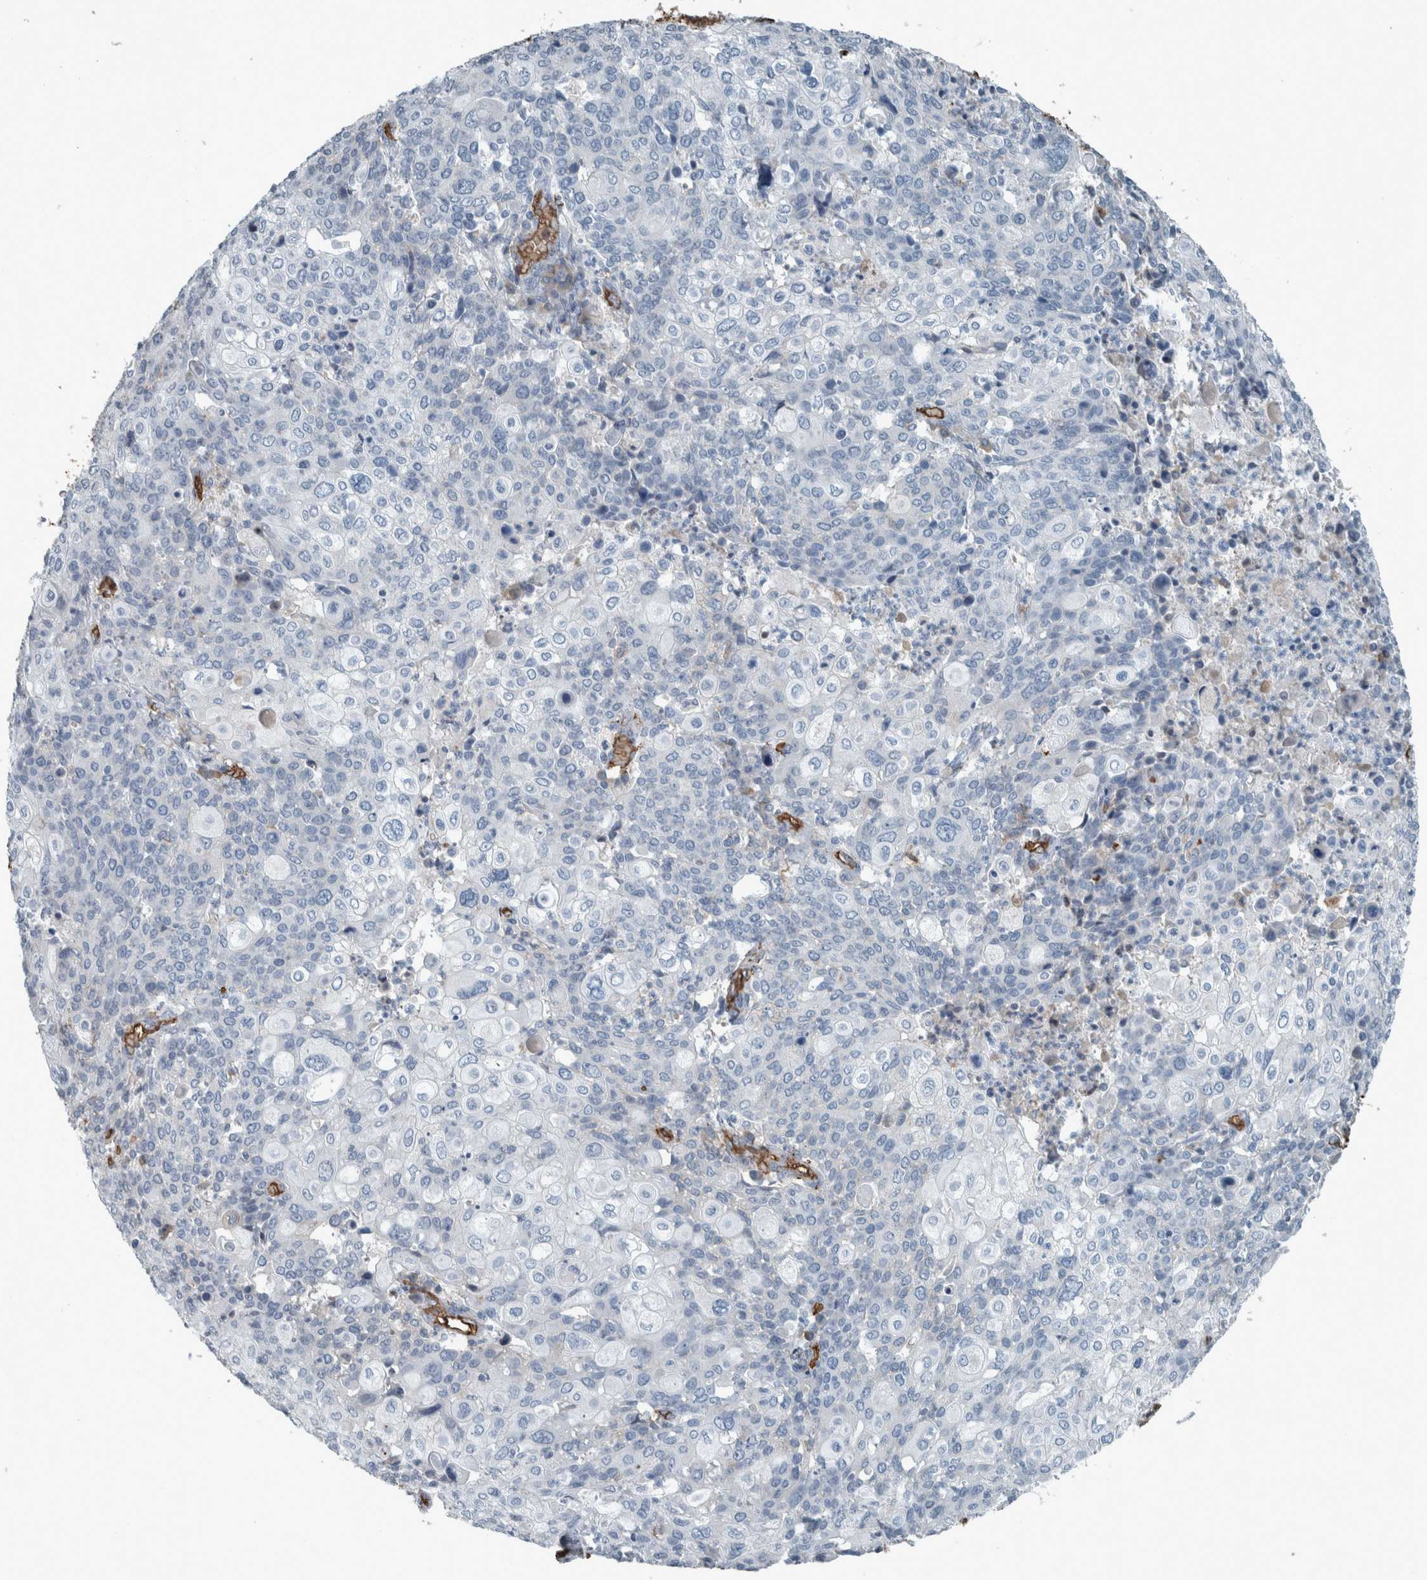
{"staining": {"intensity": "negative", "quantity": "none", "location": "none"}, "tissue": "cervical cancer", "cell_type": "Tumor cells", "image_type": "cancer", "snomed": [{"axis": "morphology", "description": "Squamous cell carcinoma, NOS"}, {"axis": "topography", "description": "Cervix"}], "caption": "This is a photomicrograph of immunohistochemistry (IHC) staining of cervical cancer (squamous cell carcinoma), which shows no expression in tumor cells.", "gene": "LBP", "patient": {"sex": "female", "age": 40}}